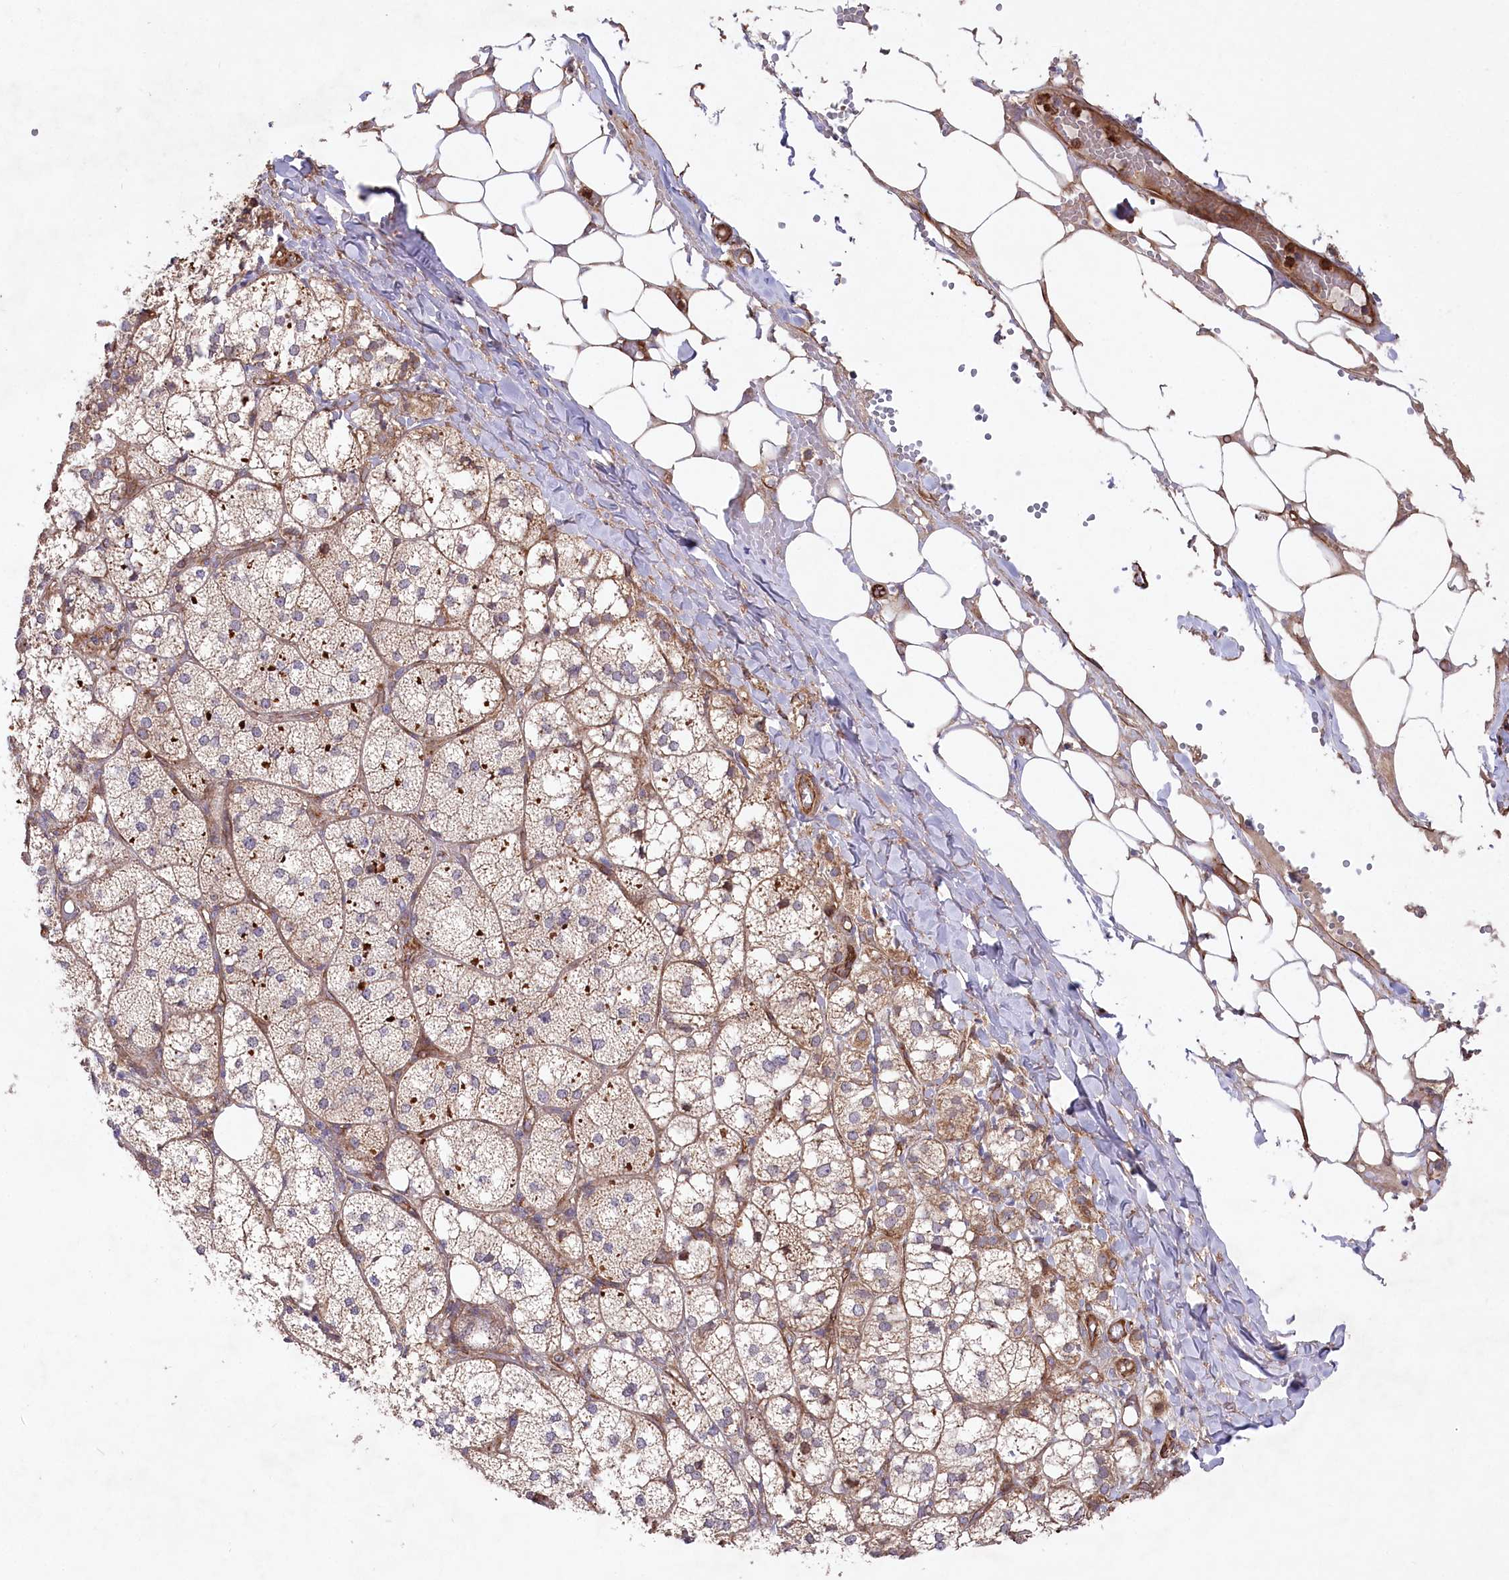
{"staining": {"intensity": "strong", "quantity": "25%-75%", "location": "cytoplasmic/membranous"}, "tissue": "adrenal gland", "cell_type": "Glandular cells", "image_type": "normal", "snomed": [{"axis": "morphology", "description": "Normal tissue, NOS"}, {"axis": "topography", "description": "Adrenal gland"}], "caption": "Benign adrenal gland demonstrates strong cytoplasmic/membranous expression in about 25%-75% of glandular cells.", "gene": "MTPAP", "patient": {"sex": "female", "age": 61}}